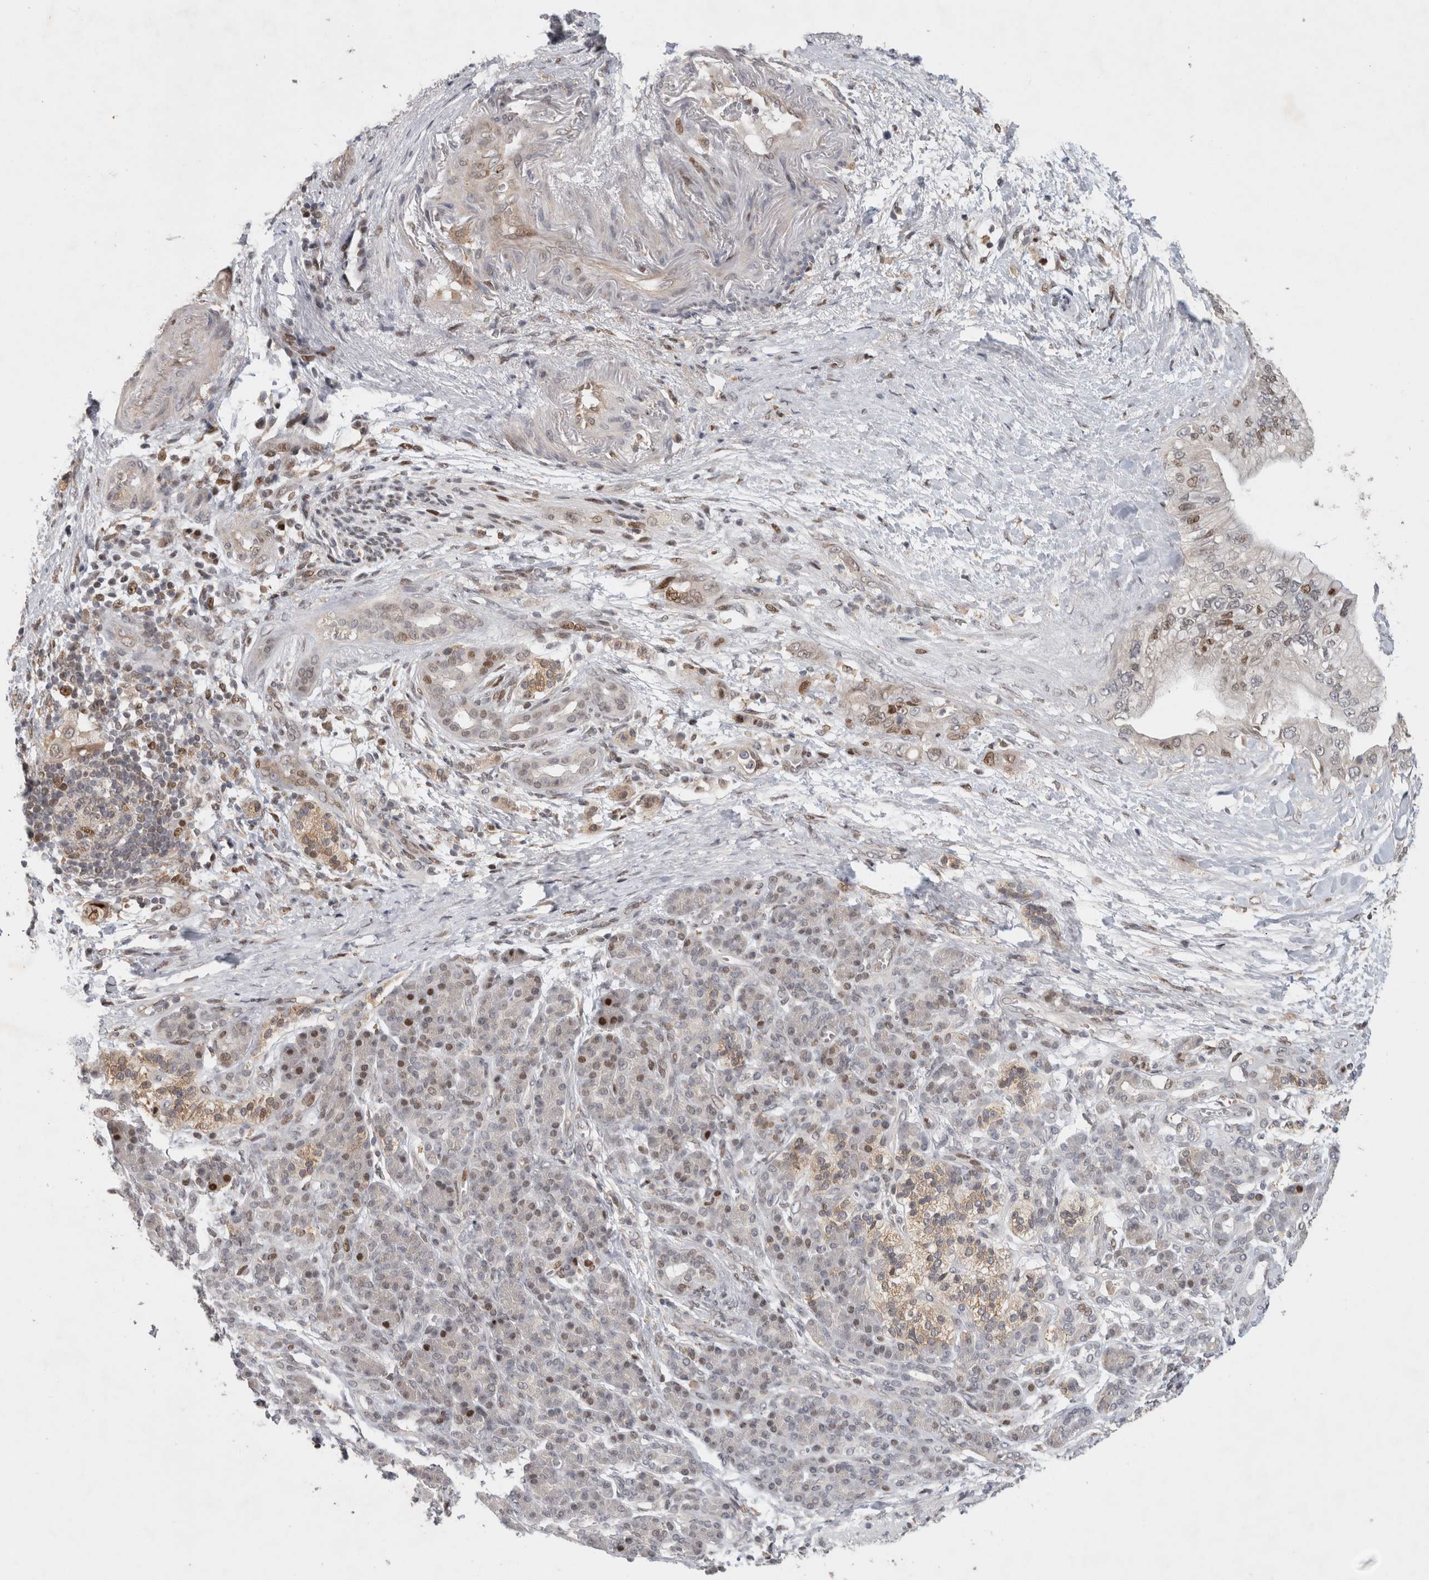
{"staining": {"intensity": "moderate", "quantity": "25%-75%", "location": "nuclear"}, "tissue": "pancreatic cancer", "cell_type": "Tumor cells", "image_type": "cancer", "snomed": [{"axis": "morphology", "description": "Adenocarcinoma, NOS"}, {"axis": "topography", "description": "Pancreas"}], "caption": "The histopathology image demonstrates a brown stain indicating the presence of a protein in the nuclear of tumor cells in pancreatic cancer (adenocarcinoma).", "gene": "C8orf58", "patient": {"sex": "male", "age": 59}}